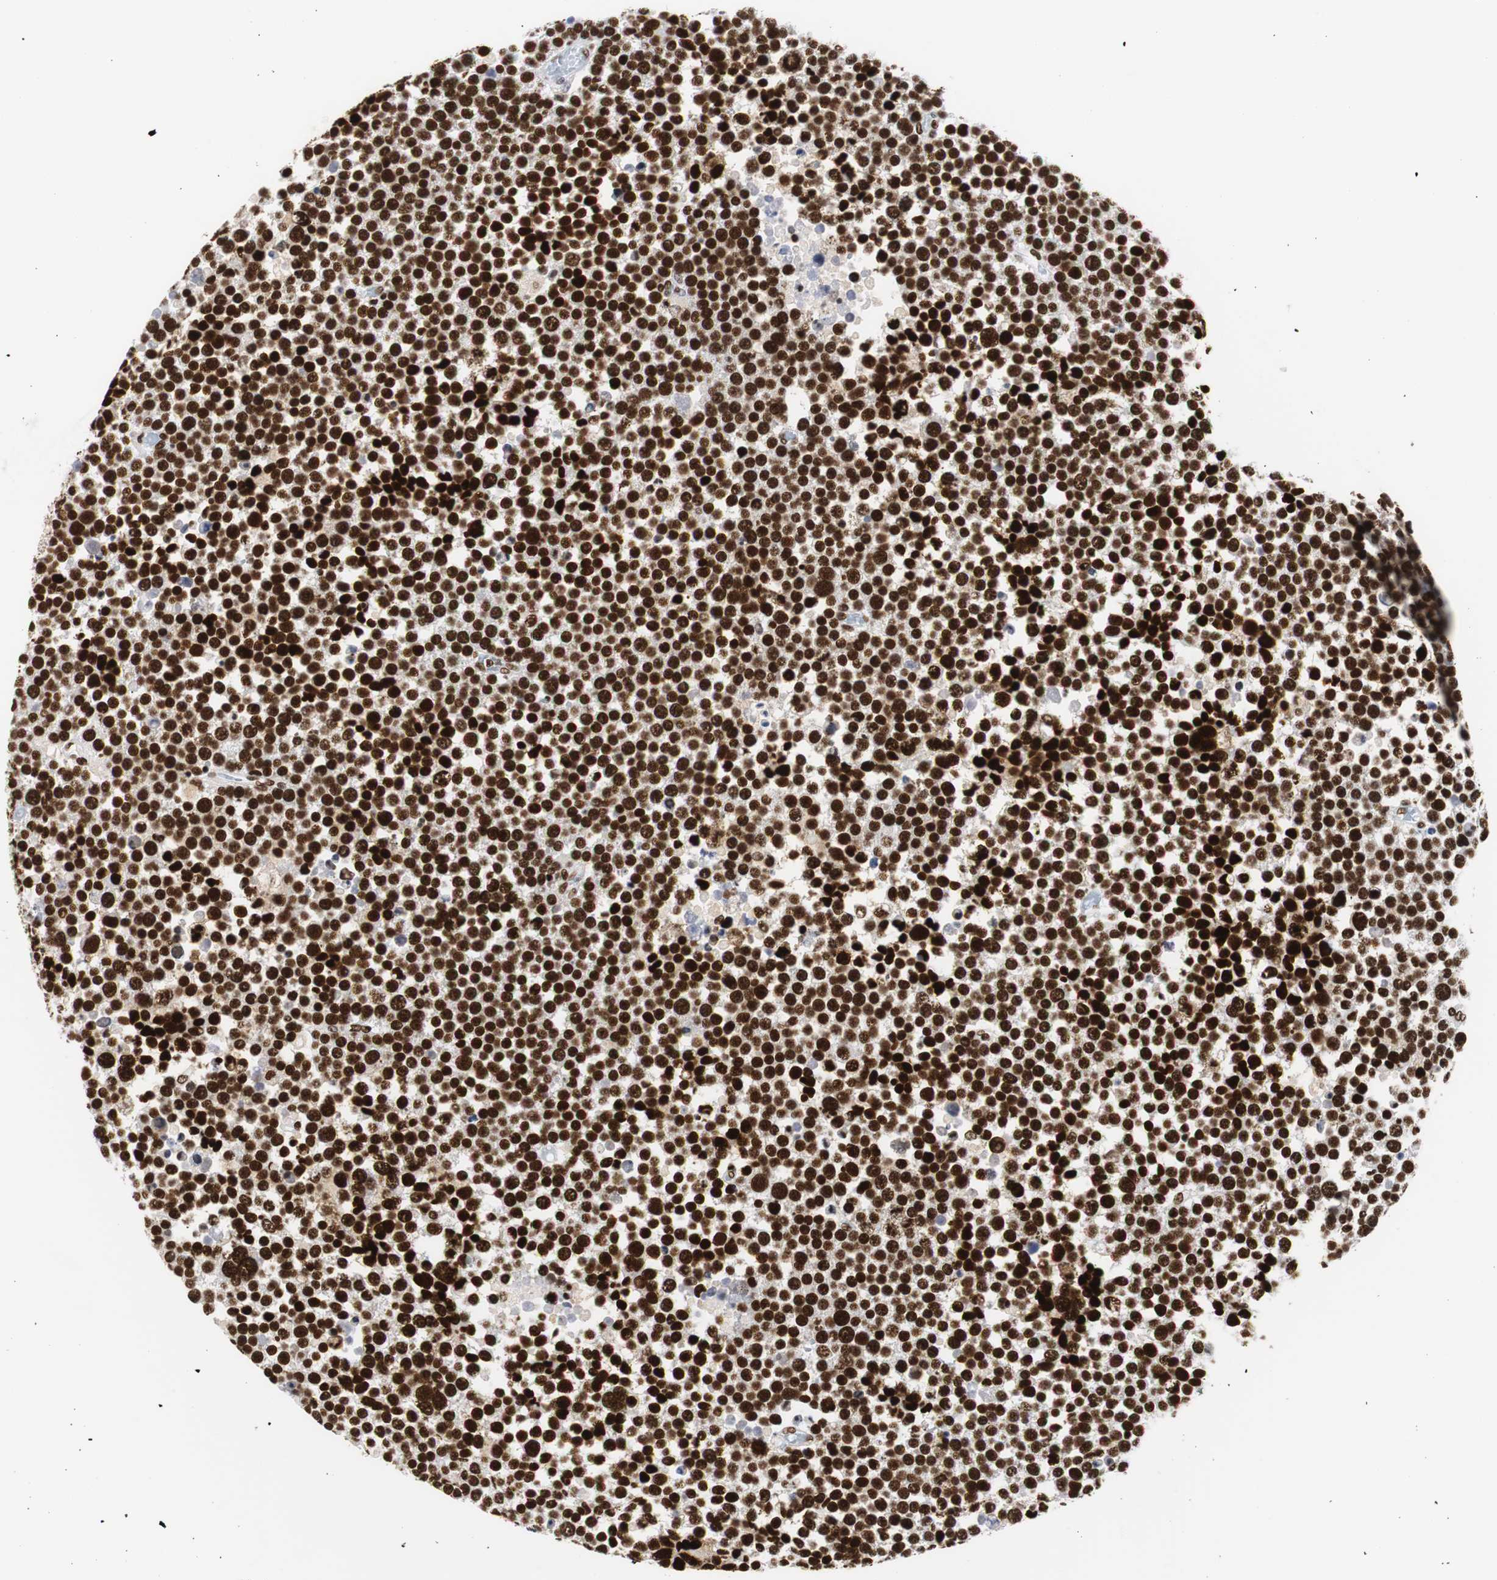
{"staining": {"intensity": "strong", "quantity": ">75%", "location": "nuclear"}, "tissue": "testis cancer", "cell_type": "Tumor cells", "image_type": "cancer", "snomed": [{"axis": "morphology", "description": "Seminoma, NOS"}, {"axis": "topography", "description": "Testis"}], "caption": "A high-resolution photomicrograph shows immunohistochemistry (IHC) staining of testis cancer (seminoma), which shows strong nuclear staining in approximately >75% of tumor cells.", "gene": "HNRNPH2", "patient": {"sex": "male", "age": 71}}